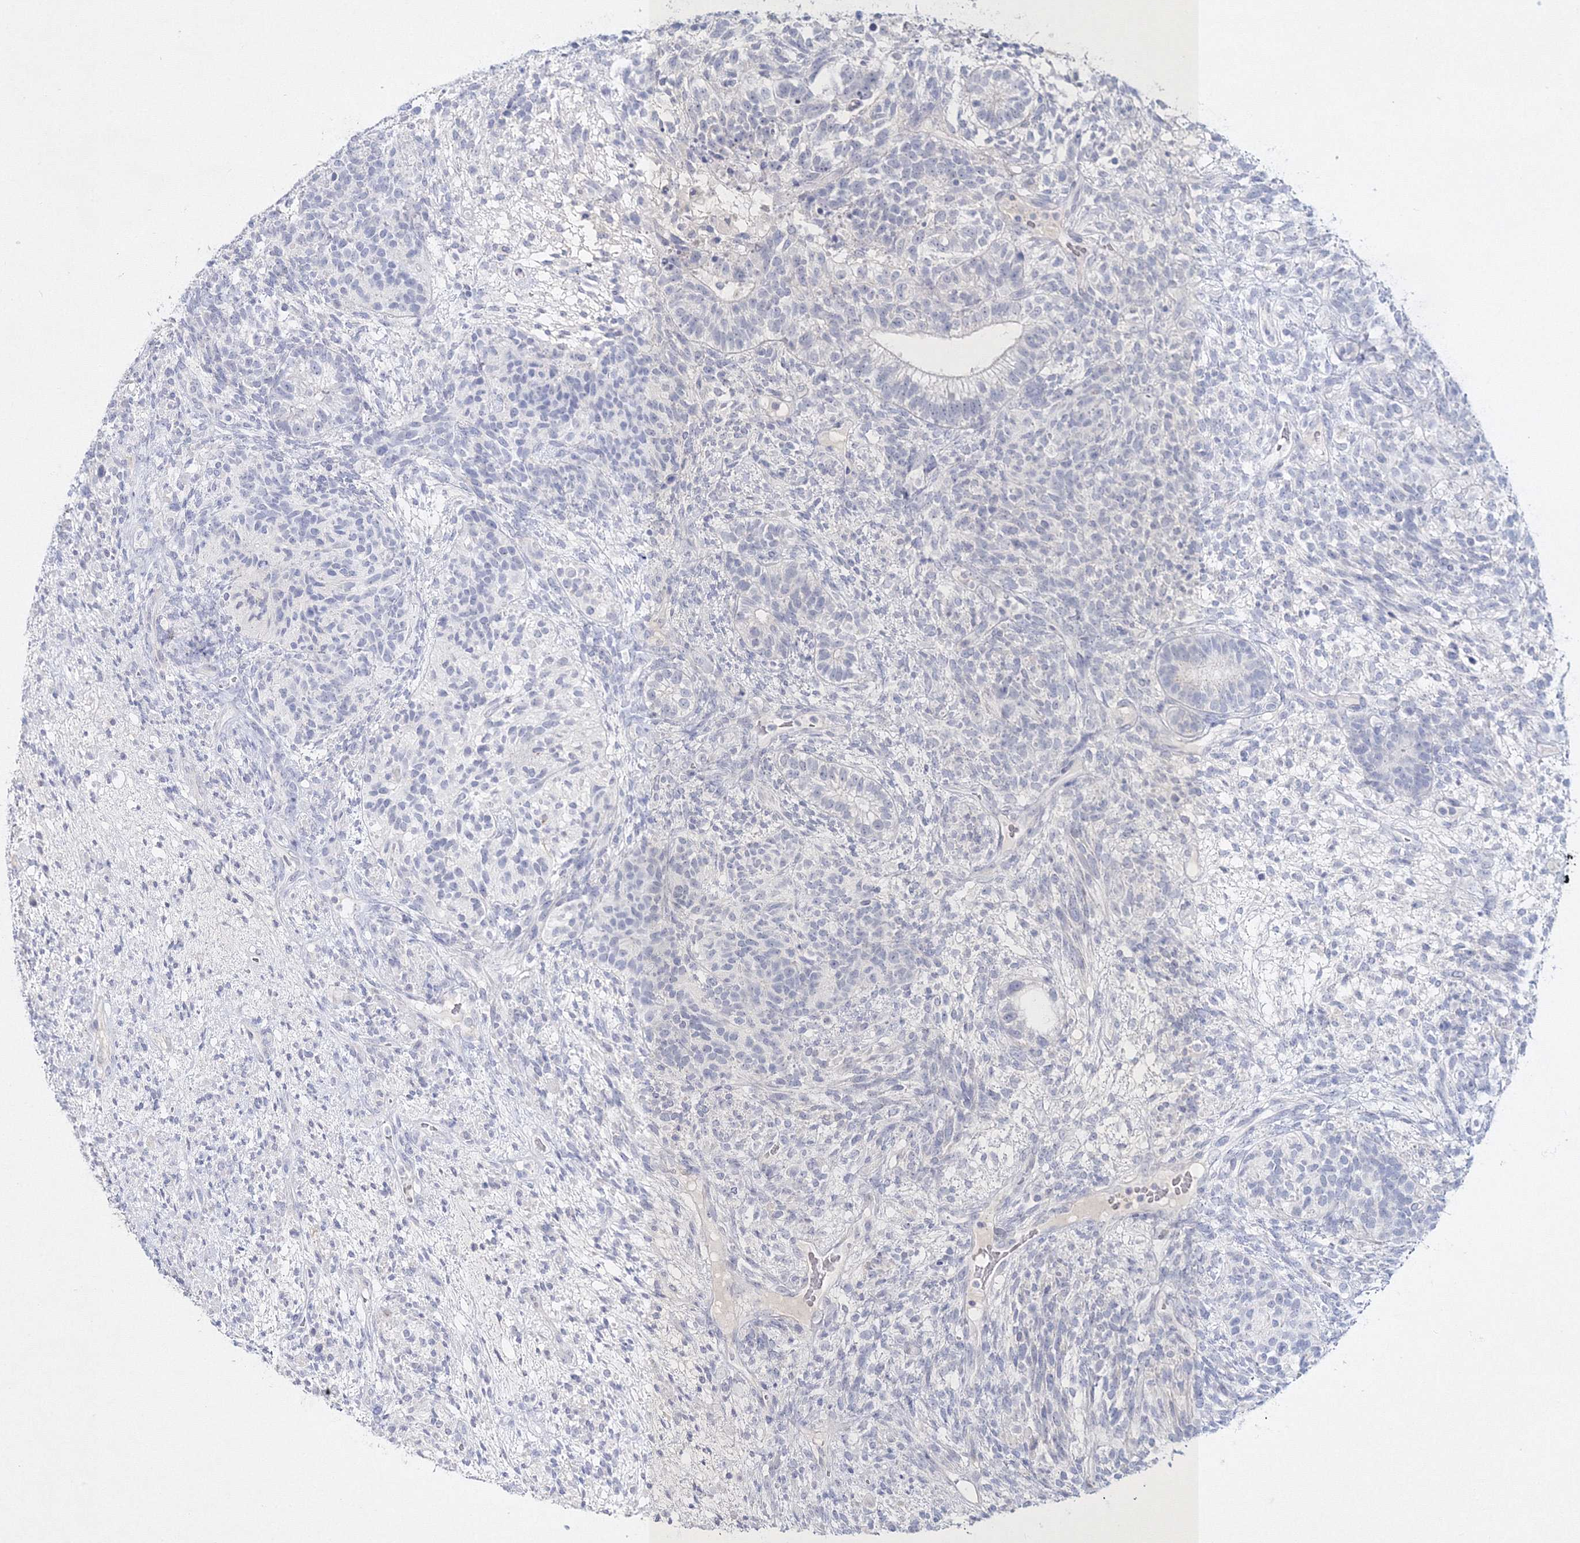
{"staining": {"intensity": "negative", "quantity": "none", "location": "none"}, "tissue": "testis cancer", "cell_type": "Tumor cells", "image_type": "cancer", "snomed": [{"axis": "morphology", "description": "Seminoma, NOS"}, {"axis": "morphology", "description": "Carcinoma, Embryonal, NOS"}, {"axis": "topography", "description": "Testis"}], "caption": "Embryonal carcinoma (testis) was stained to show a protein in brown. There is no significant positivity in tumor cells.", "gene": "NEU4", "patient": {"sex": "male", "age": 28}}